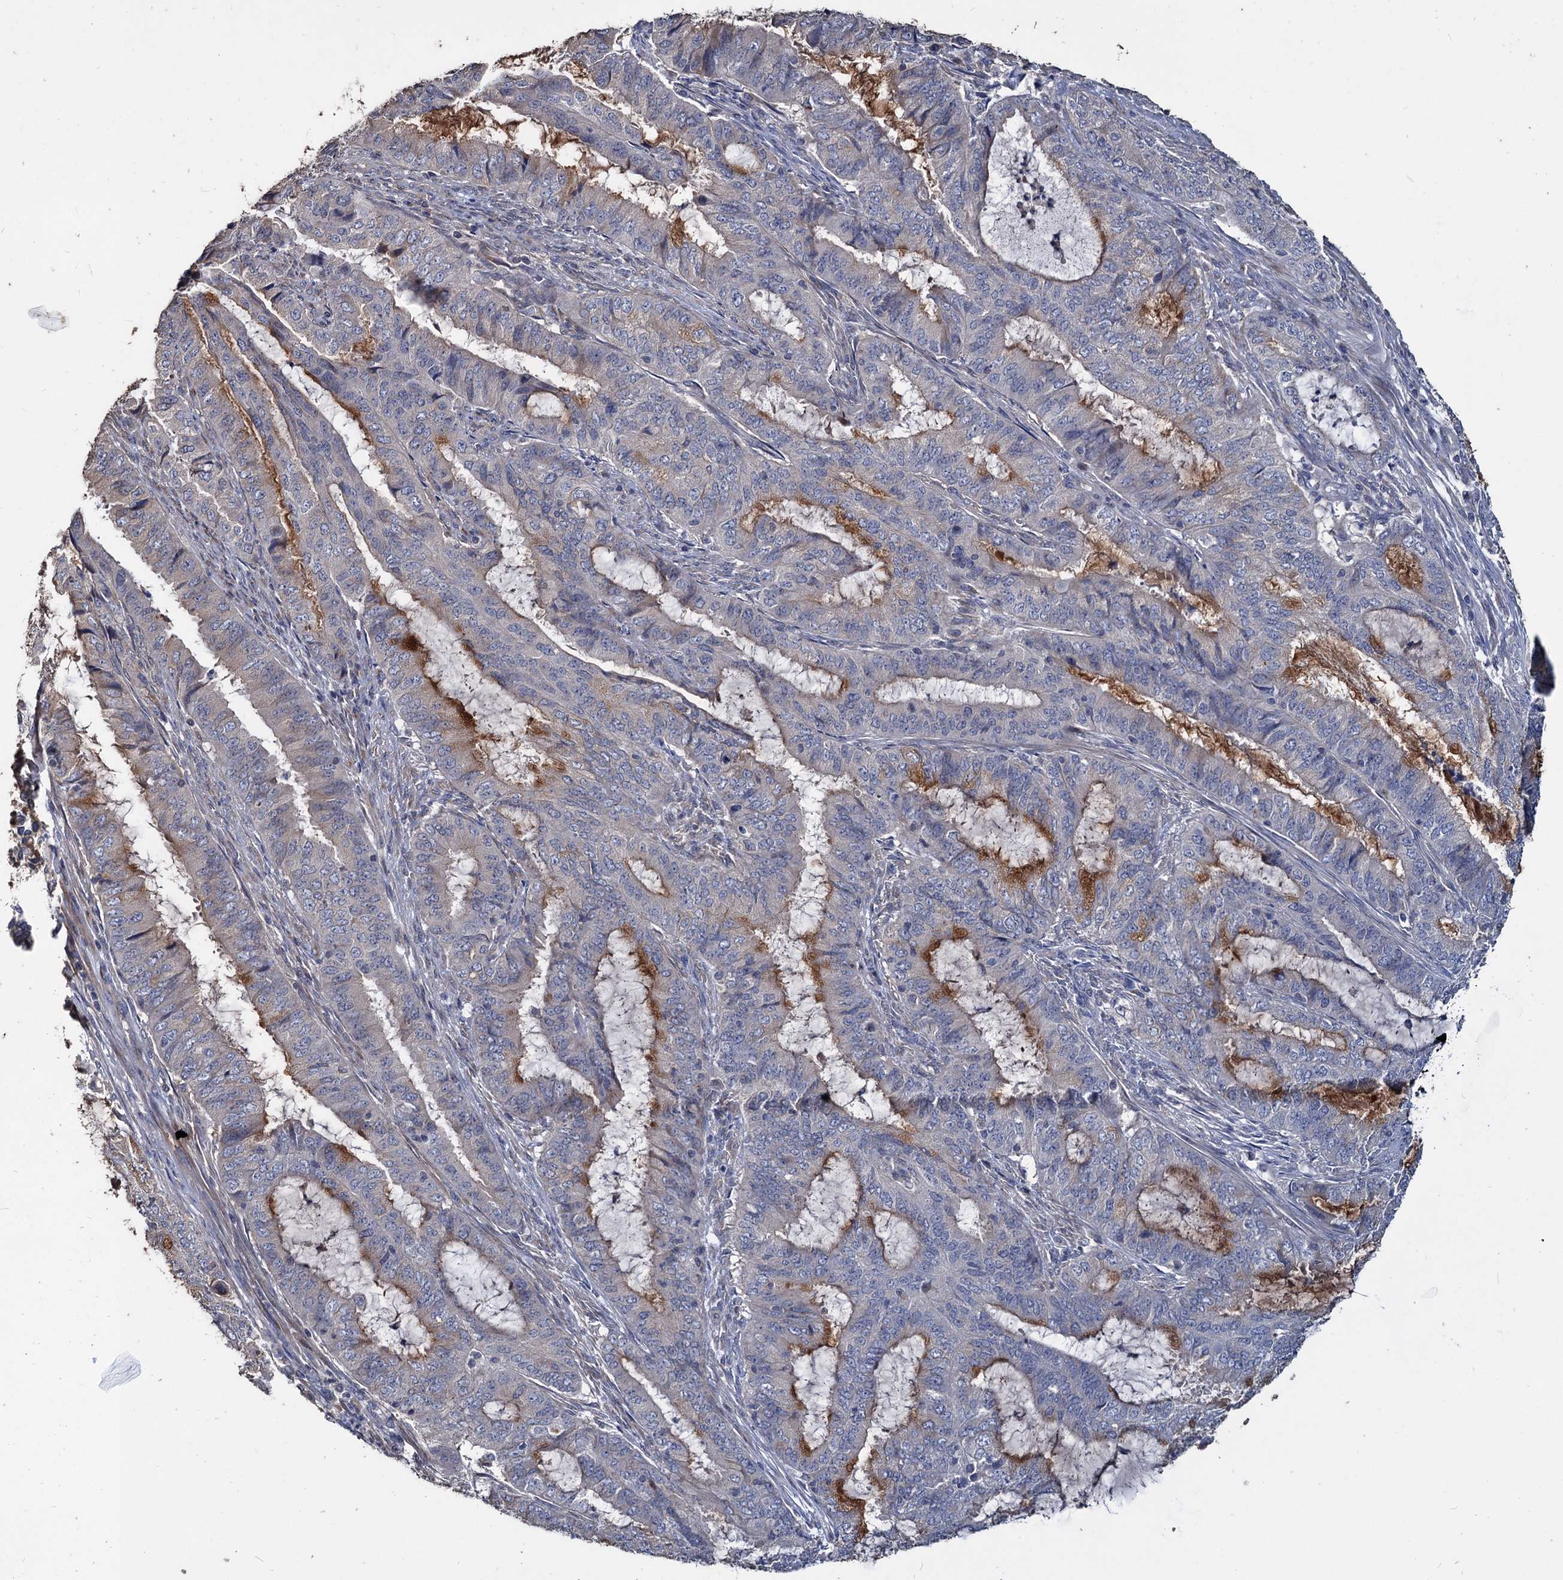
{"staining": {"intensity": "strong", "quantity": "<25%", "location": "cytoplasmic/membranous"}, "tissue": "endometrial cancer", "cell_type": "Tumor cells", "image_type": "cancer", "snomed": [{"axis": "morphology", "description": "Adenocarcinoma, NOS"}, {"axis": "topography", "description": "Endometrium"}], "caption": "IHC of adenocarcinoma (endometrial) reveals medium levels of strong cytoplasmic/membranous positivity in approximately <25% of tumor cells.", "gene": "DEPDC4", "patient": {"sex": "female", "age": 51}}